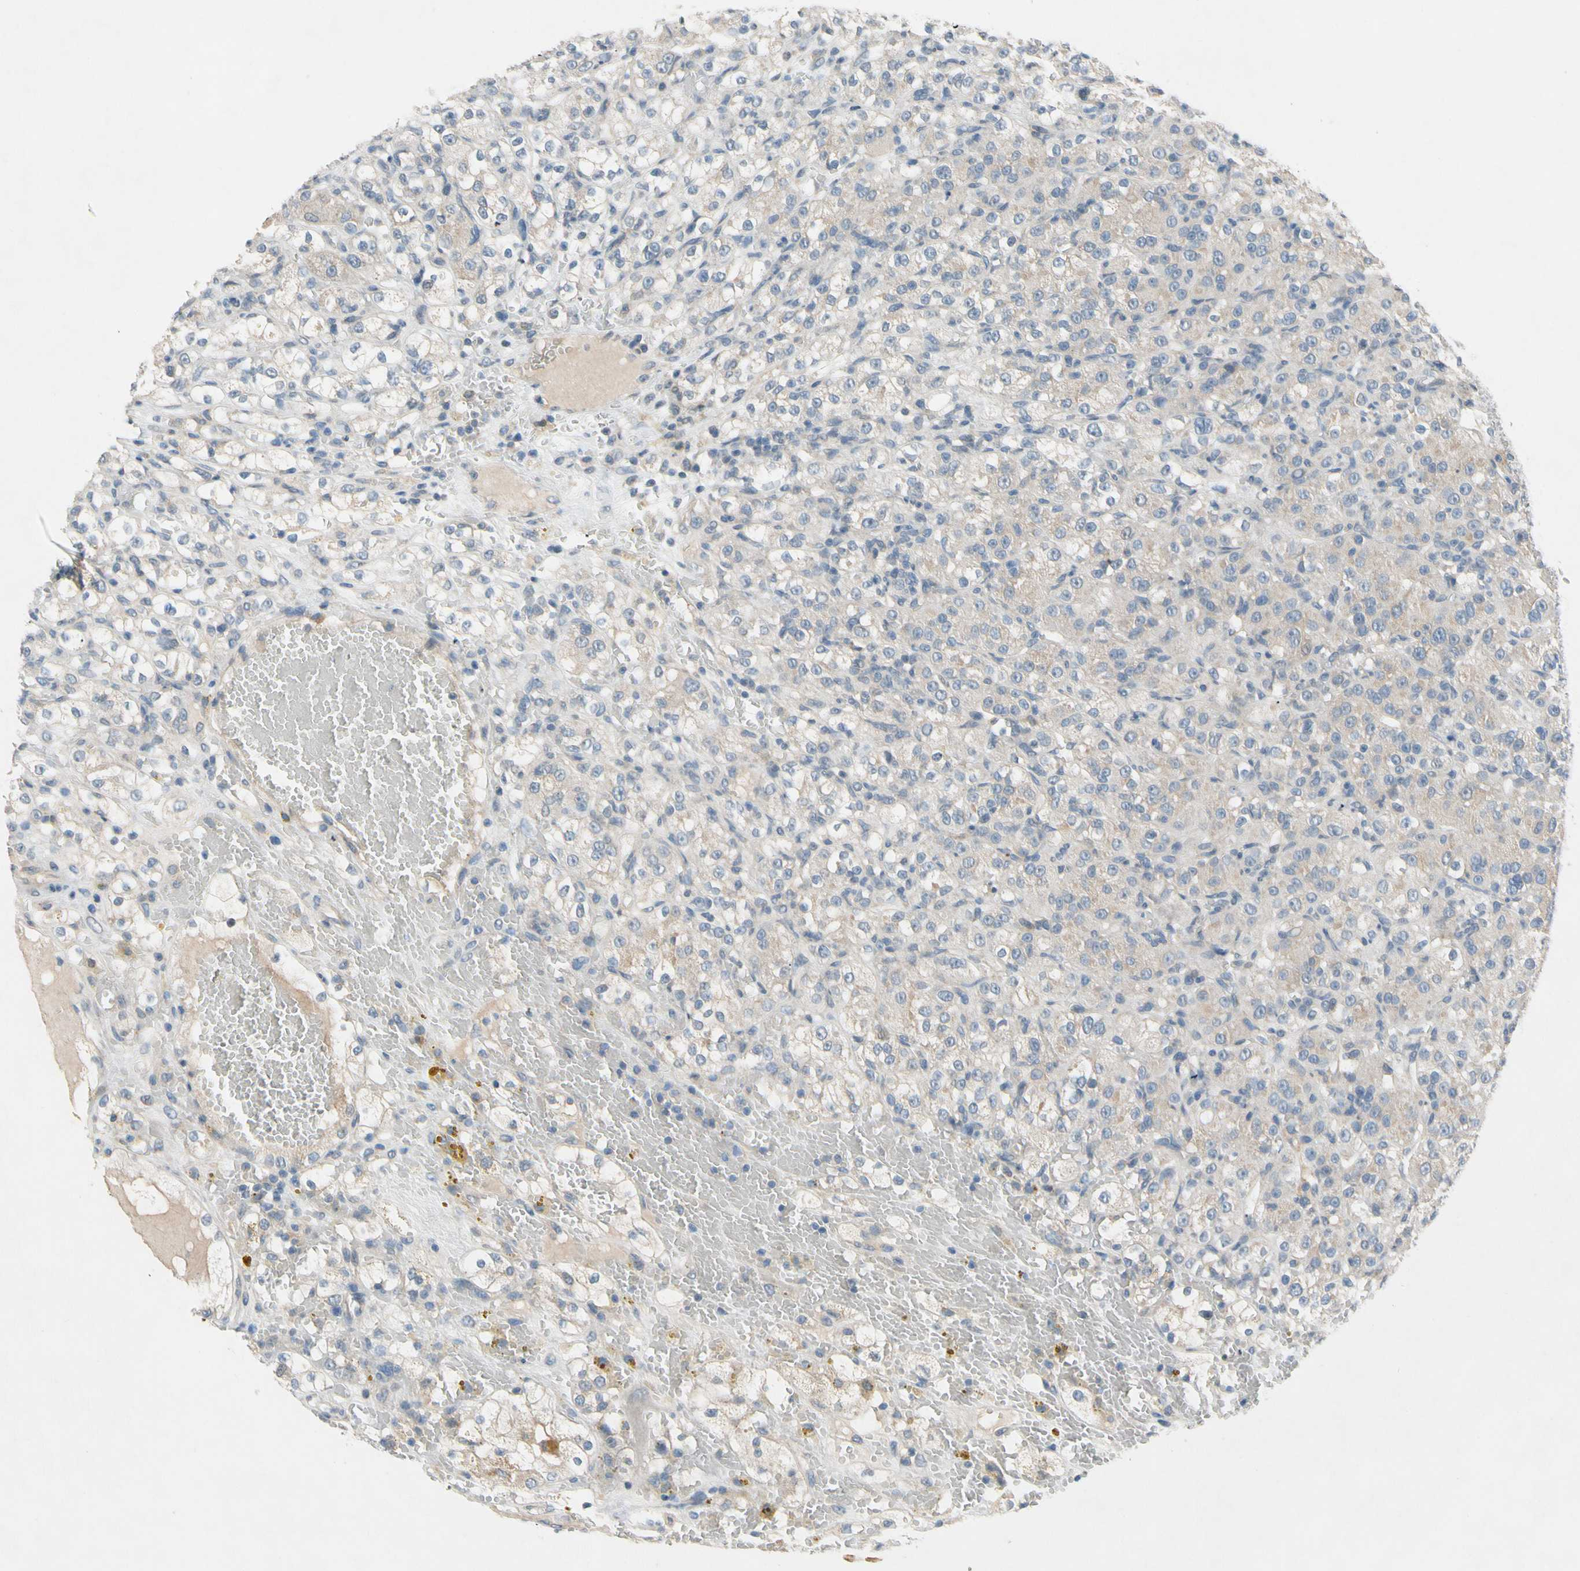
{"staining": {"intensity": "weak", "quantity": "25%-75%", "location": "cytoplasmic/membranous"}, "tissue": "renal cancer", "cell_type": "Tumor cells", "image_type": "cancer", "snomed": [{"axis": "morphology", "description": "Normal tissue, NOS"}, {"axis": "morphology", "description": "Adenocarcinoma, NOS"}, {"axis": "topography", "description": "Kidney"}], "caption": "Tumor cells show weak cytoplasmic/membranous staining in about 25%-75% of cells in renal adenocarcinoma.", "gene": "PIP5K1B", "patient": {"sex": "male", "age": 61}}